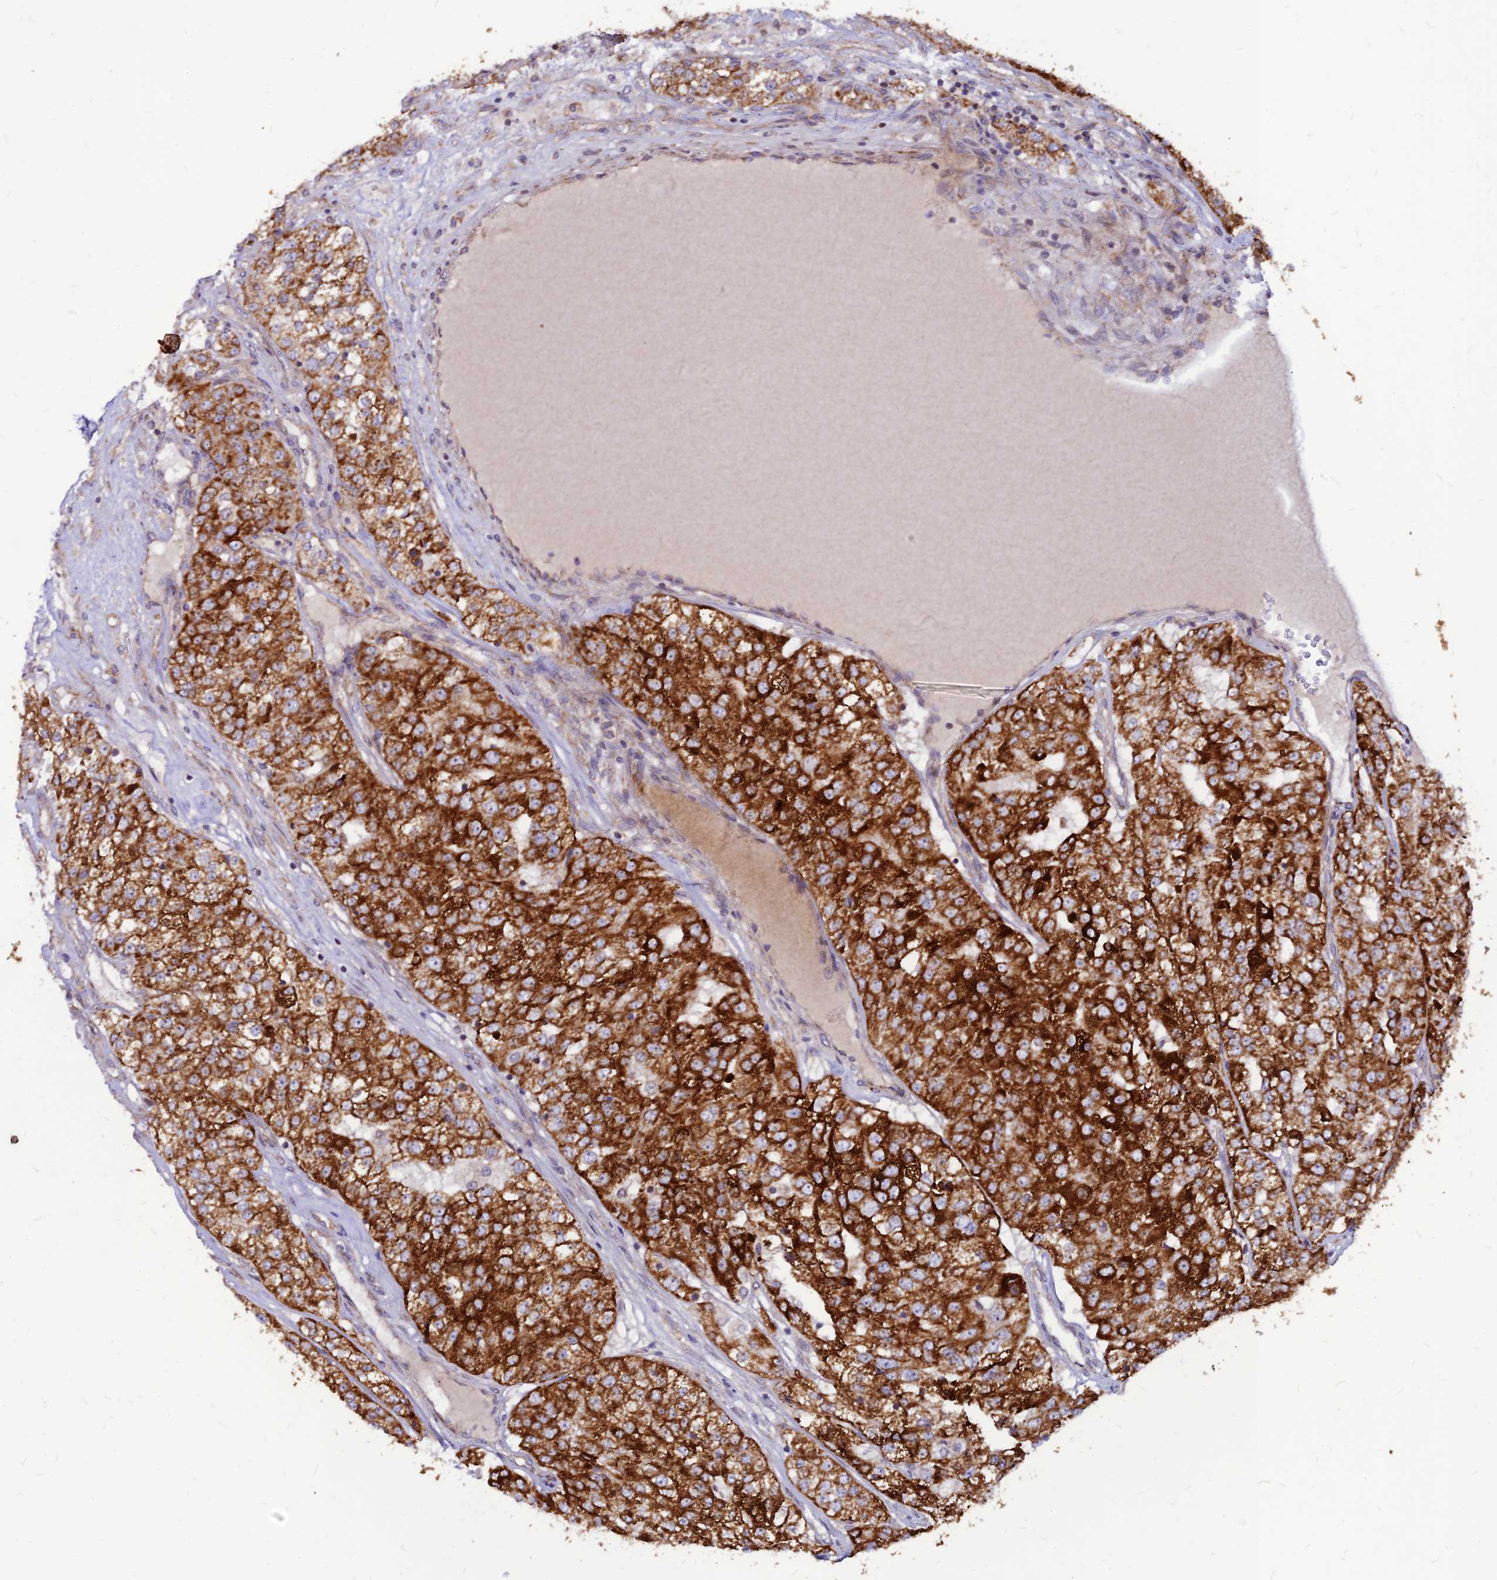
{"staining": {"intensity": "strong", "quantity": ">75%", "location": "cytoplasmic/membranous"}, "tissue": "renal cancer", "cell_type": "Tumor cells", "image_type": "cancer", "snomed": [{"axis": "morphology", "description": "Adenocarcinoma, NOS"}, {"axis": "topography", "description": "Kidney"}], "caption": "This image shows immunohistochemistry staining of human renal adenocarcinoma, with high strong cytoplasmic/membranous expression in approximately >75% of tumor cells.", "gene": "ECI1", "patient": {"sex": "female", "age": 63}}